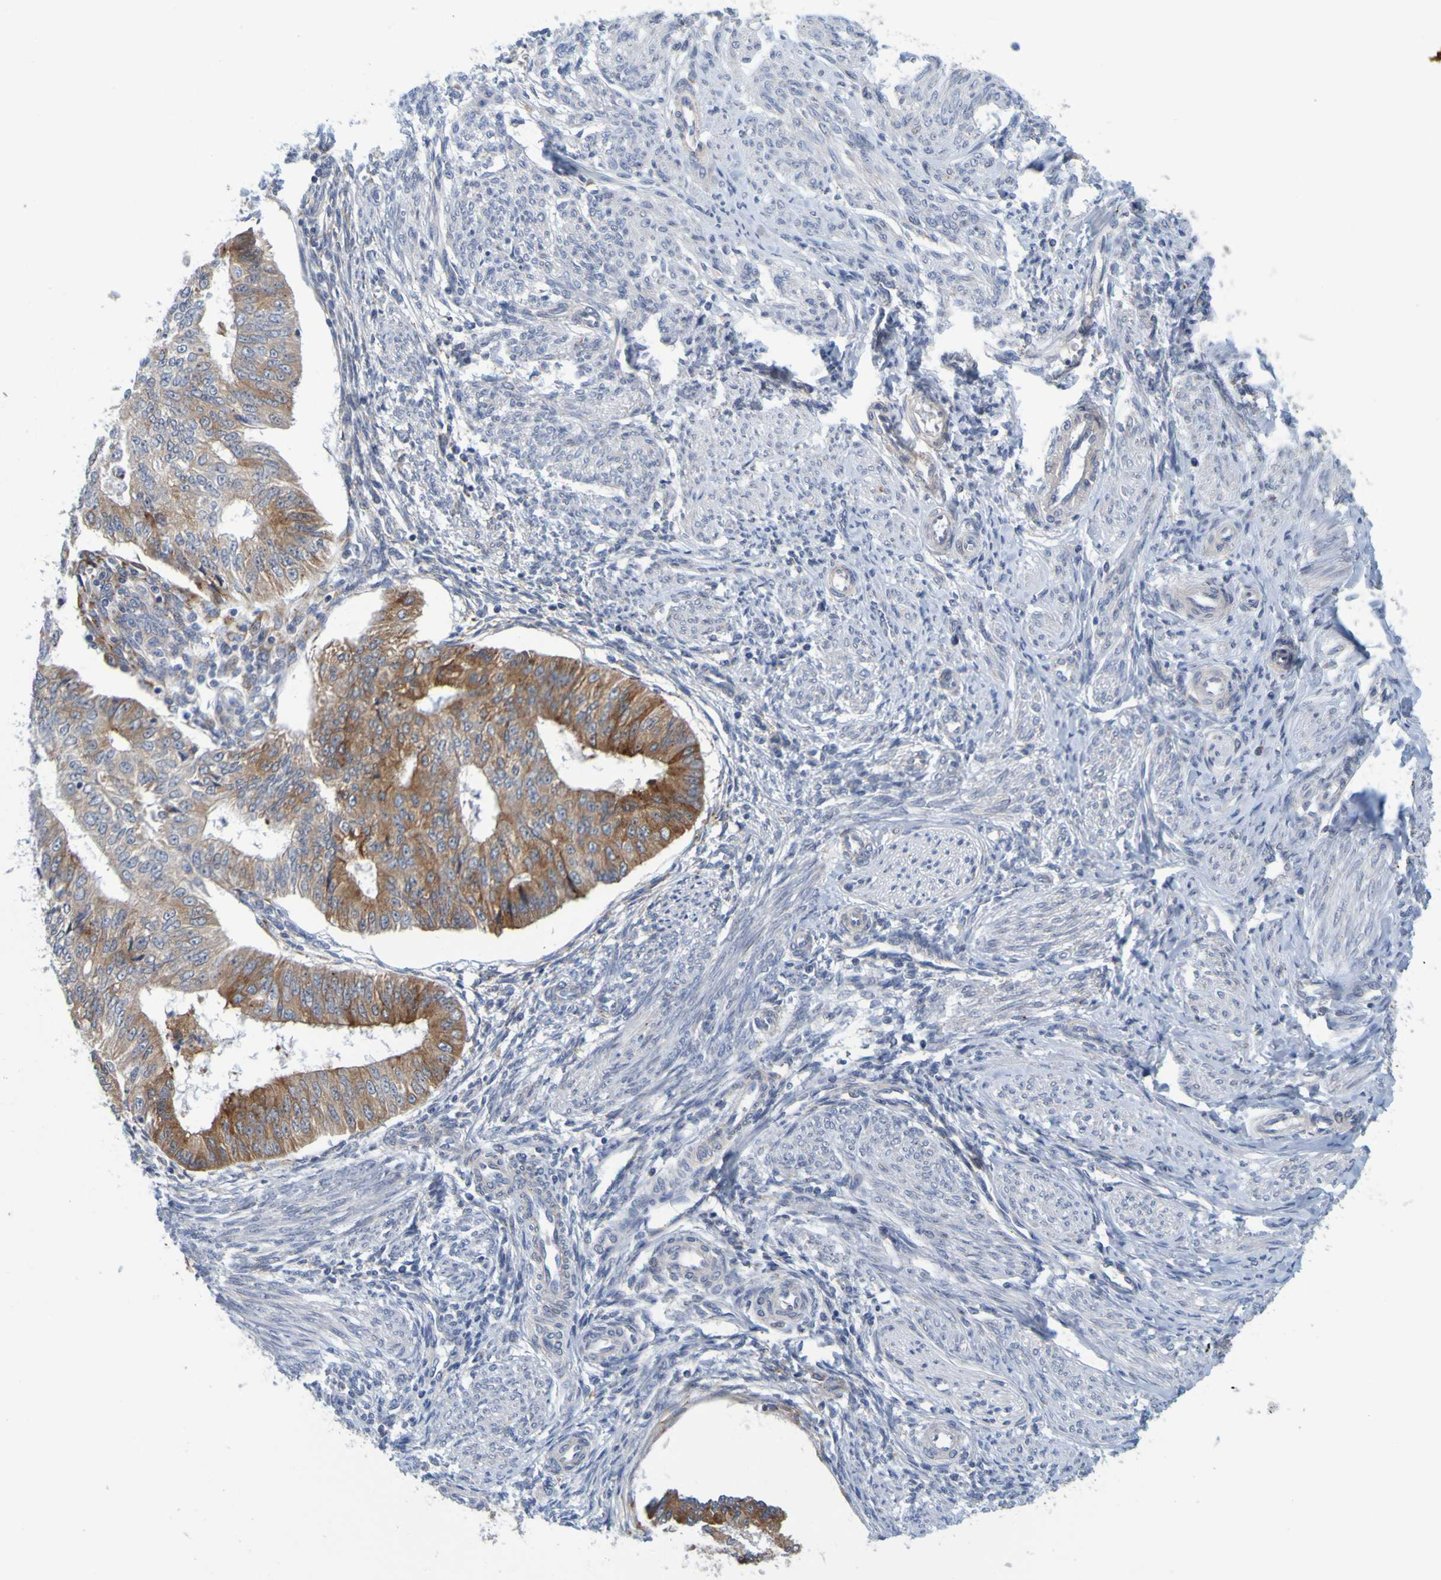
{"staining": {"intensity": "moderate", "quantity": ">75%", "location": "cytoplasmic/membranous"}, "tissue": "endometrial cancer", "cell_type": "Tumor cells", "image_type": "cancer", "snomed": [{"axis": "morphology", "description": "Adenocarcinoma, NOS"}, {"axis": "topography", "description": "Endometrium"}], "caption": "A photomicrograph of adenocarcinoma (endometrial) stained for a protein reveals moderate cytoplasmic/membranous brown staining in tumor cells.", "gene": "SIL1", "patient": {"sex": "female", "age": 32}}